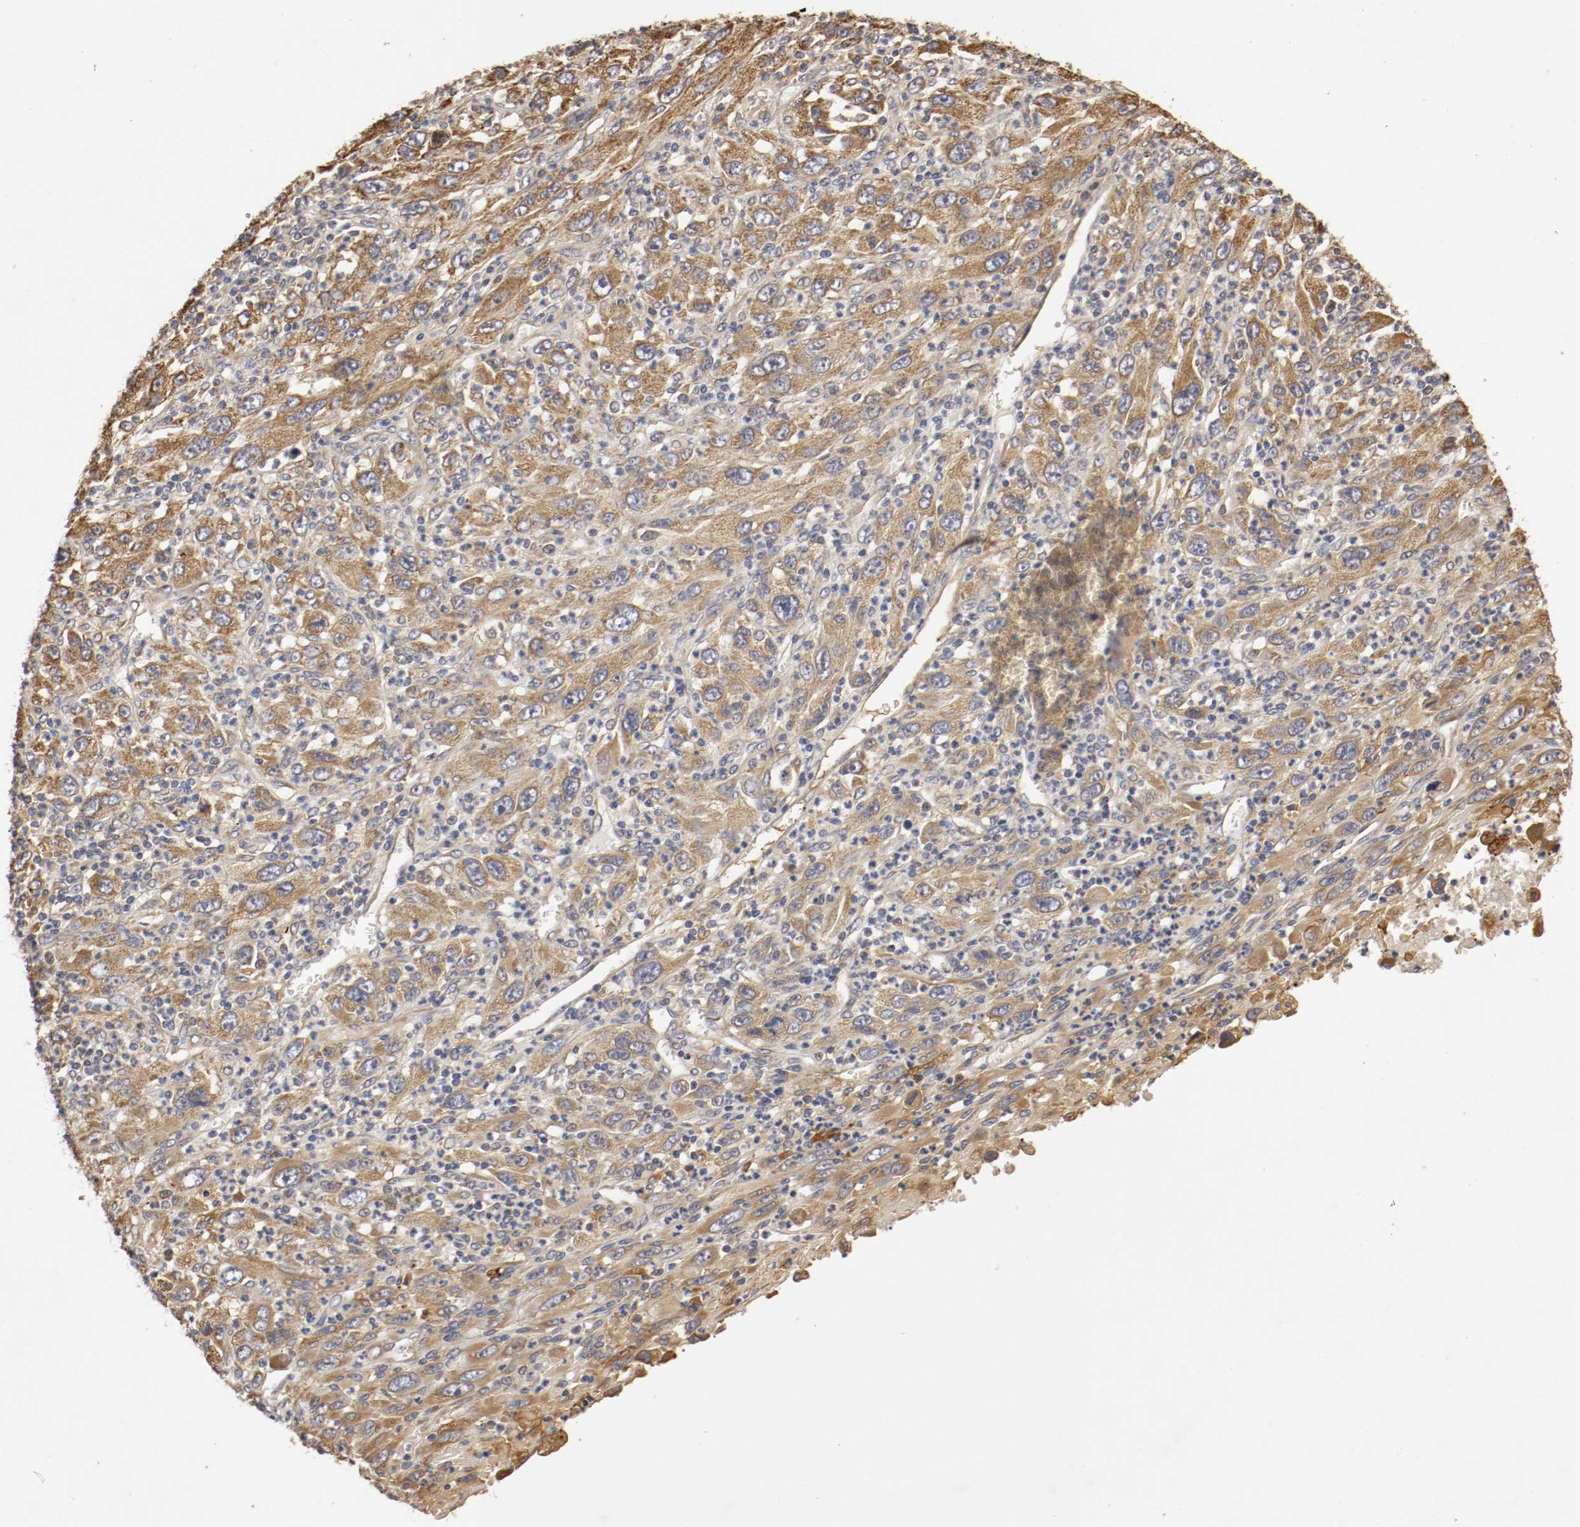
{"staining": {"intensity": "strong", "quantity": ">75%", "location": "cytoplasmic/membranous"}, "tissue": "melanoma", "cell_type": "Tumor cells", "image_type": "cancer", "snomed": [{"axis": "morphology", "description": "Malignant melanoma, Metastatic site"}, {"axis": "topography", "description": "Skin"}], "caption": "This histopathology image reveals immunohistochemistry (IHC) staining of human malignant melanoma (metastatic site), with high strong cytoplasmic/membranous expression in approximately >75% of tumor cells.", "gene": "VEZT", "patient": {"sex": "female", "age": 56}}